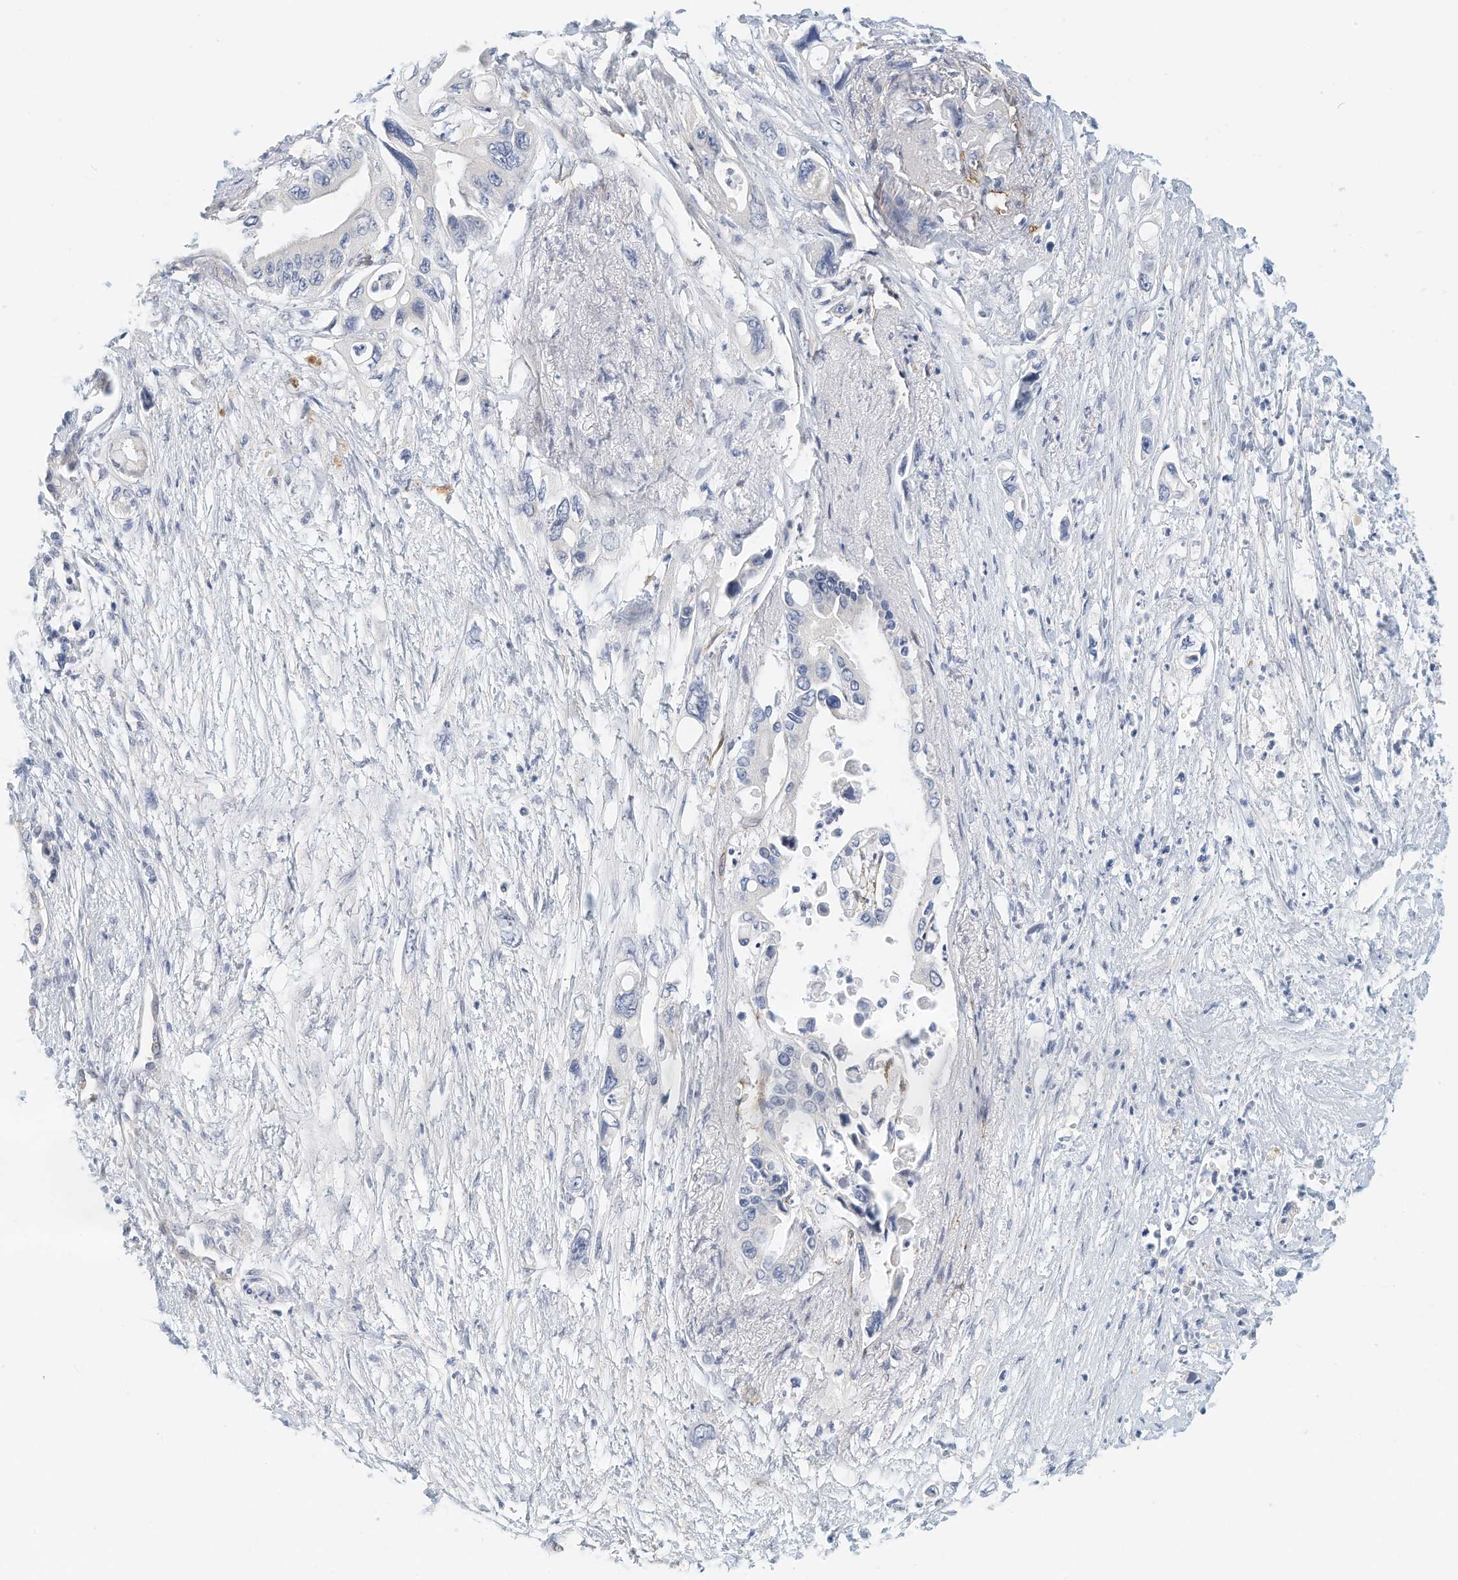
{"staining": {"intensity": "negative", "quantity": "none", "location": "none"}, "tissue": "pancreatic cancer", "cell_type": "Tumor cells", "image_type": "cancer", "snomed": [{"axis": "morphology", "description": "Adenocarcinoma, NOS"}, {"axis": "topography", "description": "Pancreas"}], "caption": "This histopathology image is of pancreatic adenocarcinoma stained with immunohistochemistry to label a protein in brown with the nuclei are counter-stained blue. There is no positivity in tumor cells. (DAB IHC with hematoxylin counter stain).", "gene": "ARHGAP28", "patient": {"sex": "male", "age": 66}}